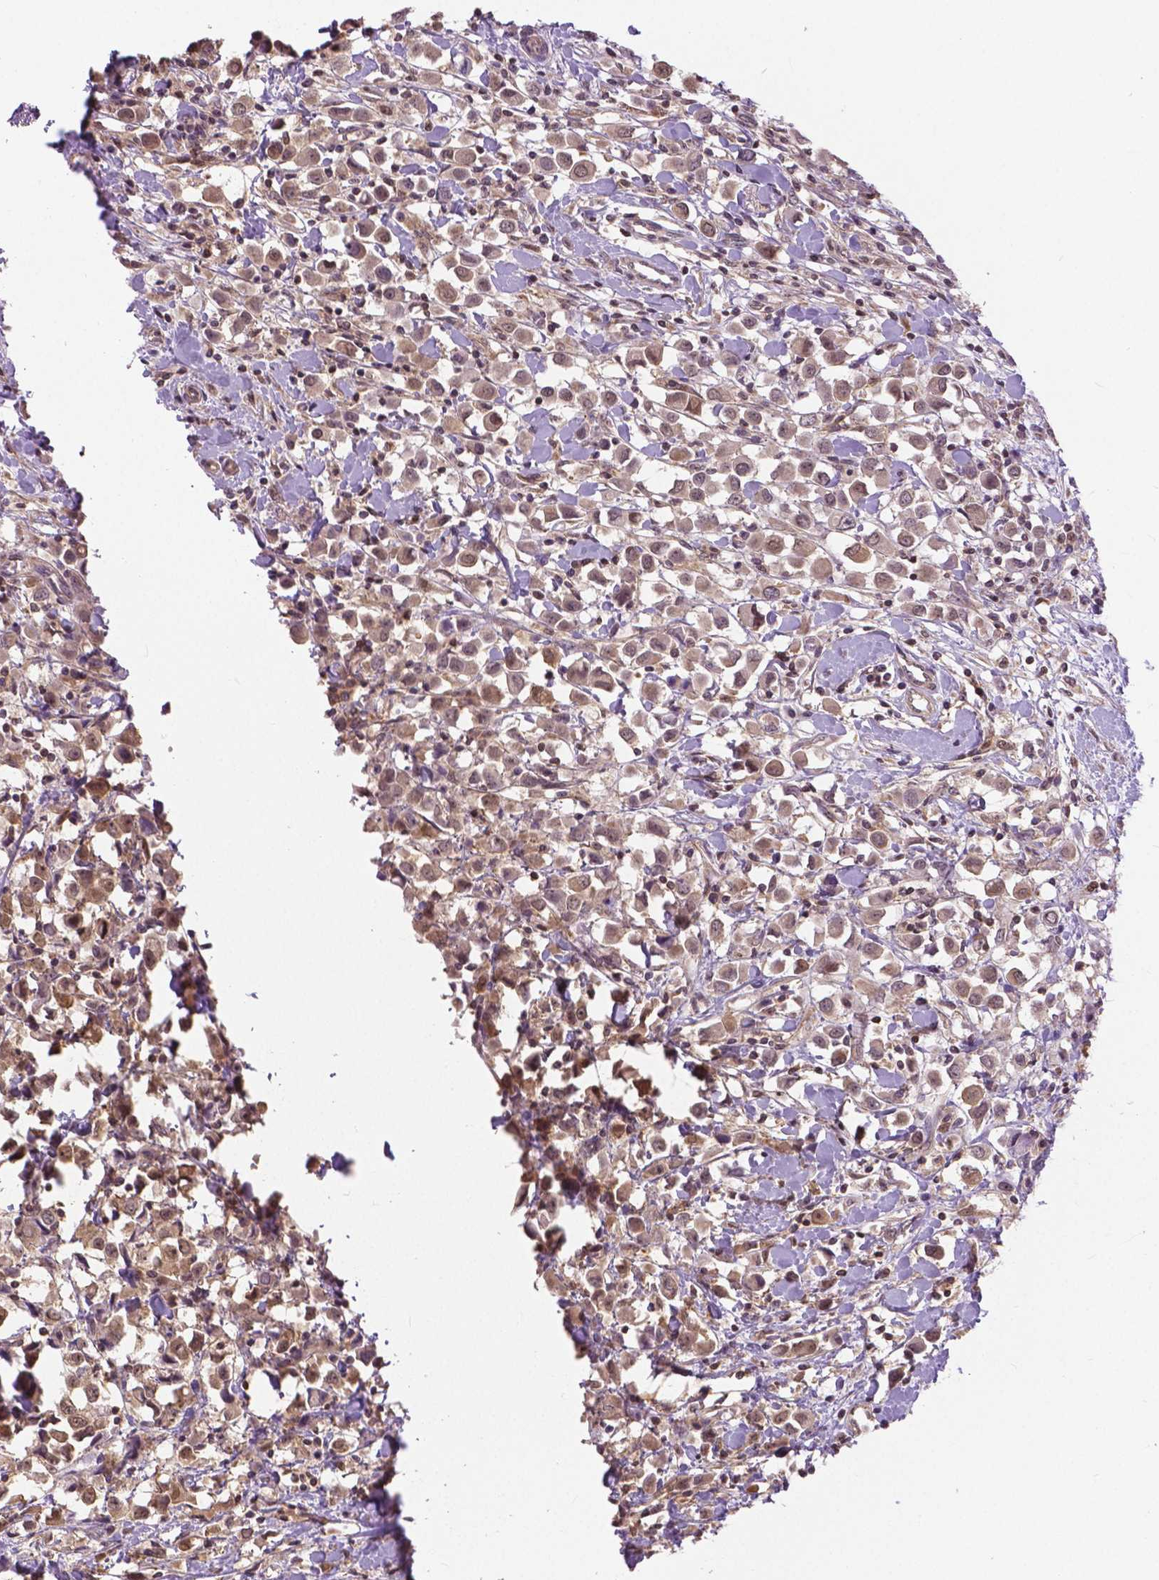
{"staining": {"intensity": "moderate", "quantity": ">75%", "location": "cytoplasmic/membranous,nuclear"}, "tissue": "breast cancer", "cell_type": "Tumor cells", "image_type": "cancer", "snomed": [{"axis": "morphology", "description": "Duct carcinoma"}, {"axis": "topography", "description": "Breast"}], "caption": "Tumor cells show medium levels of moderate cytoplasmic/membranous and nuclear positivity in approximately >75% of cells in breast infiltrating ductal carcinoma. The staining was performed using DAB (3,3'-diaminobenzidine) to visualize the protein expression in brown, while the nuclei were stained in blue with hematoxylin (Magnification: 20x).", "gene": "ANXA13", "patient": {"sex": "female", "age": 61}}